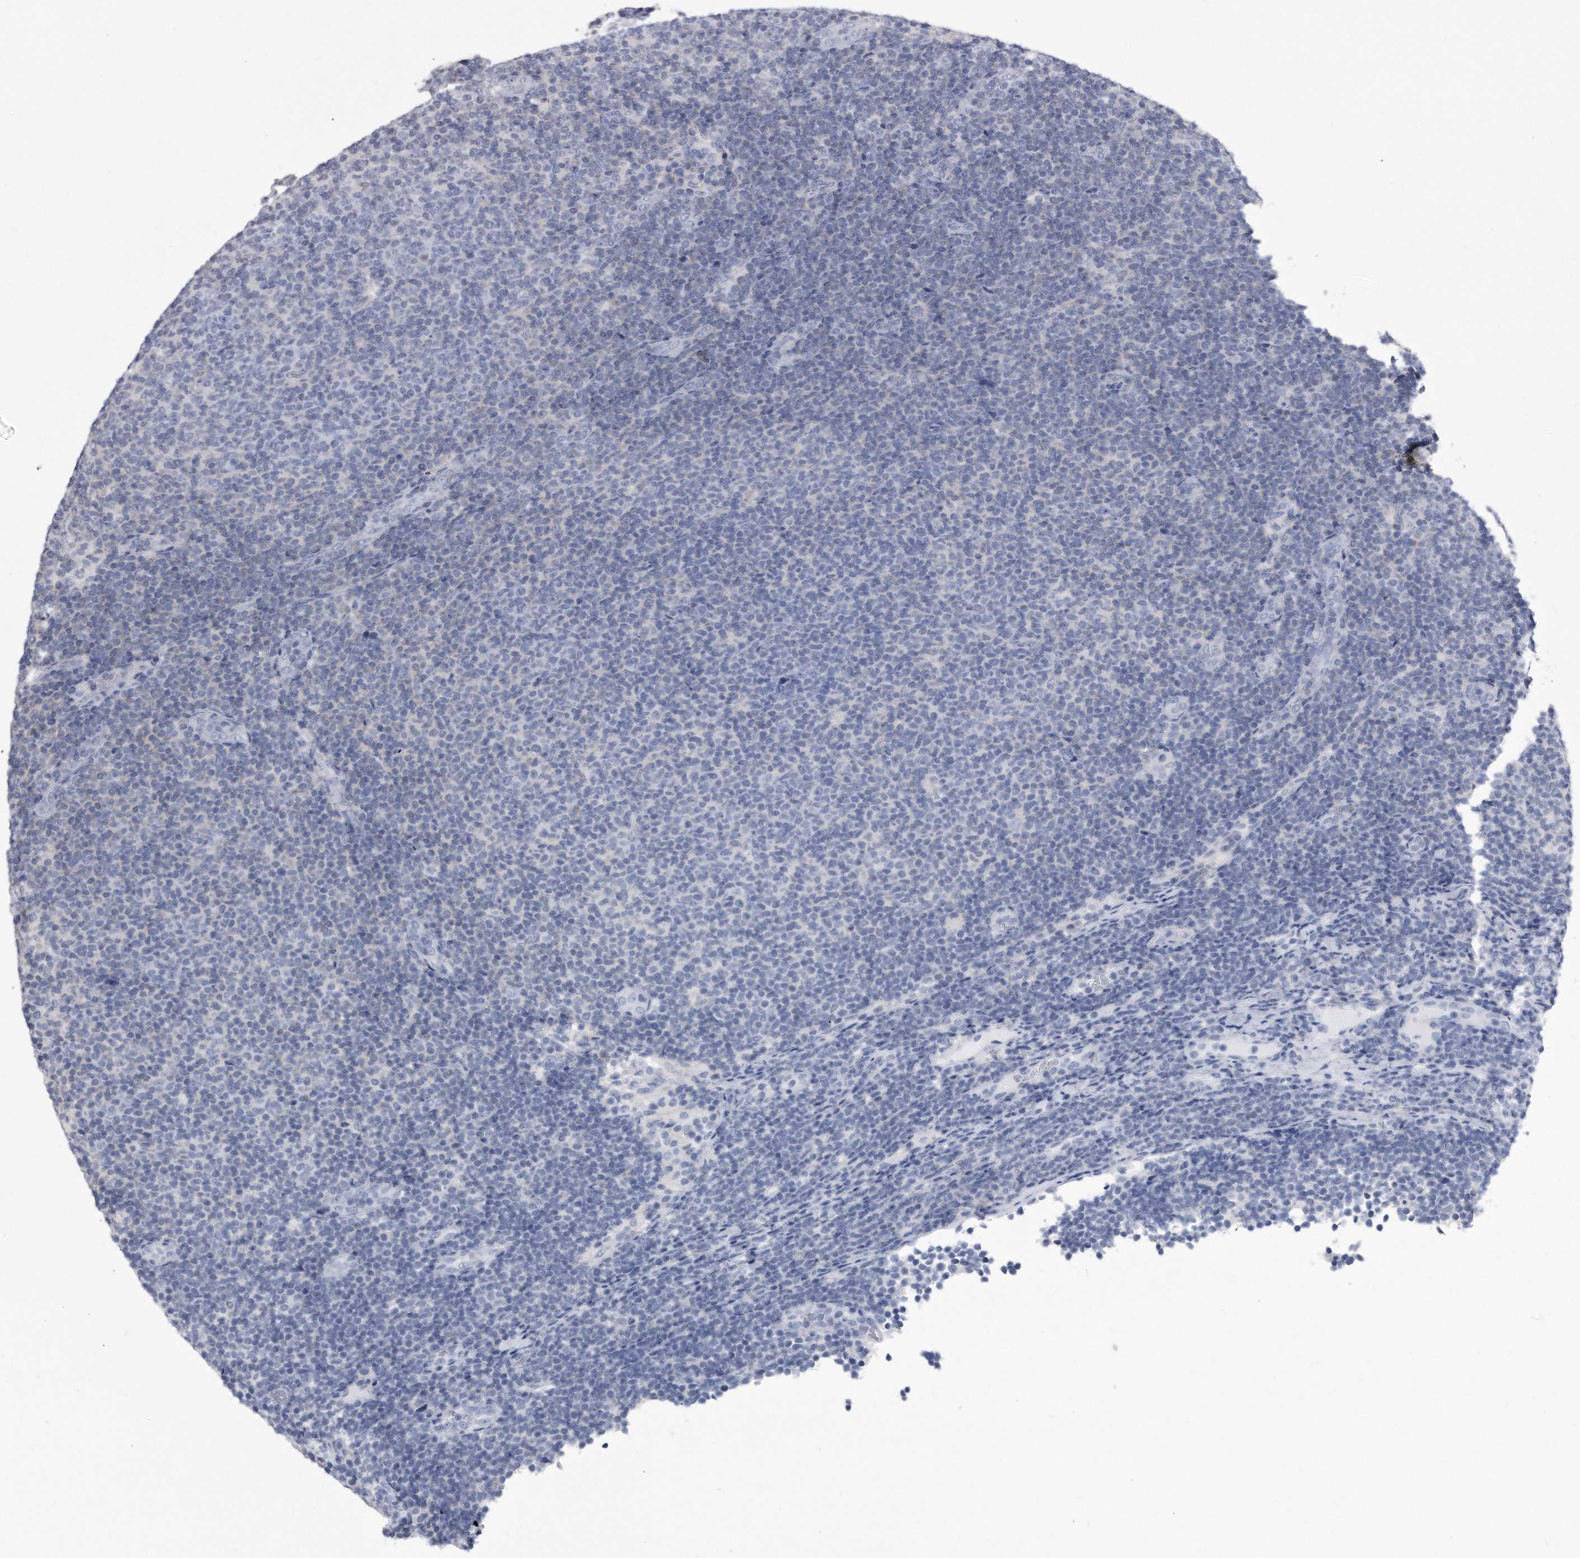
{"staining": {"intensity": "negative", "quantity": "none", "location": "none"}, "tissue": "lymphoma", "cell_type": "Tumor cells", "image_type": "cancer", "snomed": [{"axis": "morphology", "description": "Malignant lymphoma, non-Hodgkin's type, Low grade"}, {"axis": "topography", "description": "Lymph node"}], "caption": "Immunohistochemistry photomicrograph of neoplastic tissue: human lymphoma stained with DAB (3,3'-diaminobenzidine) shows no significant protein expression in tumor cells.", "gene": "PYGB", "patient": {"sex": "male", "age": 66}}